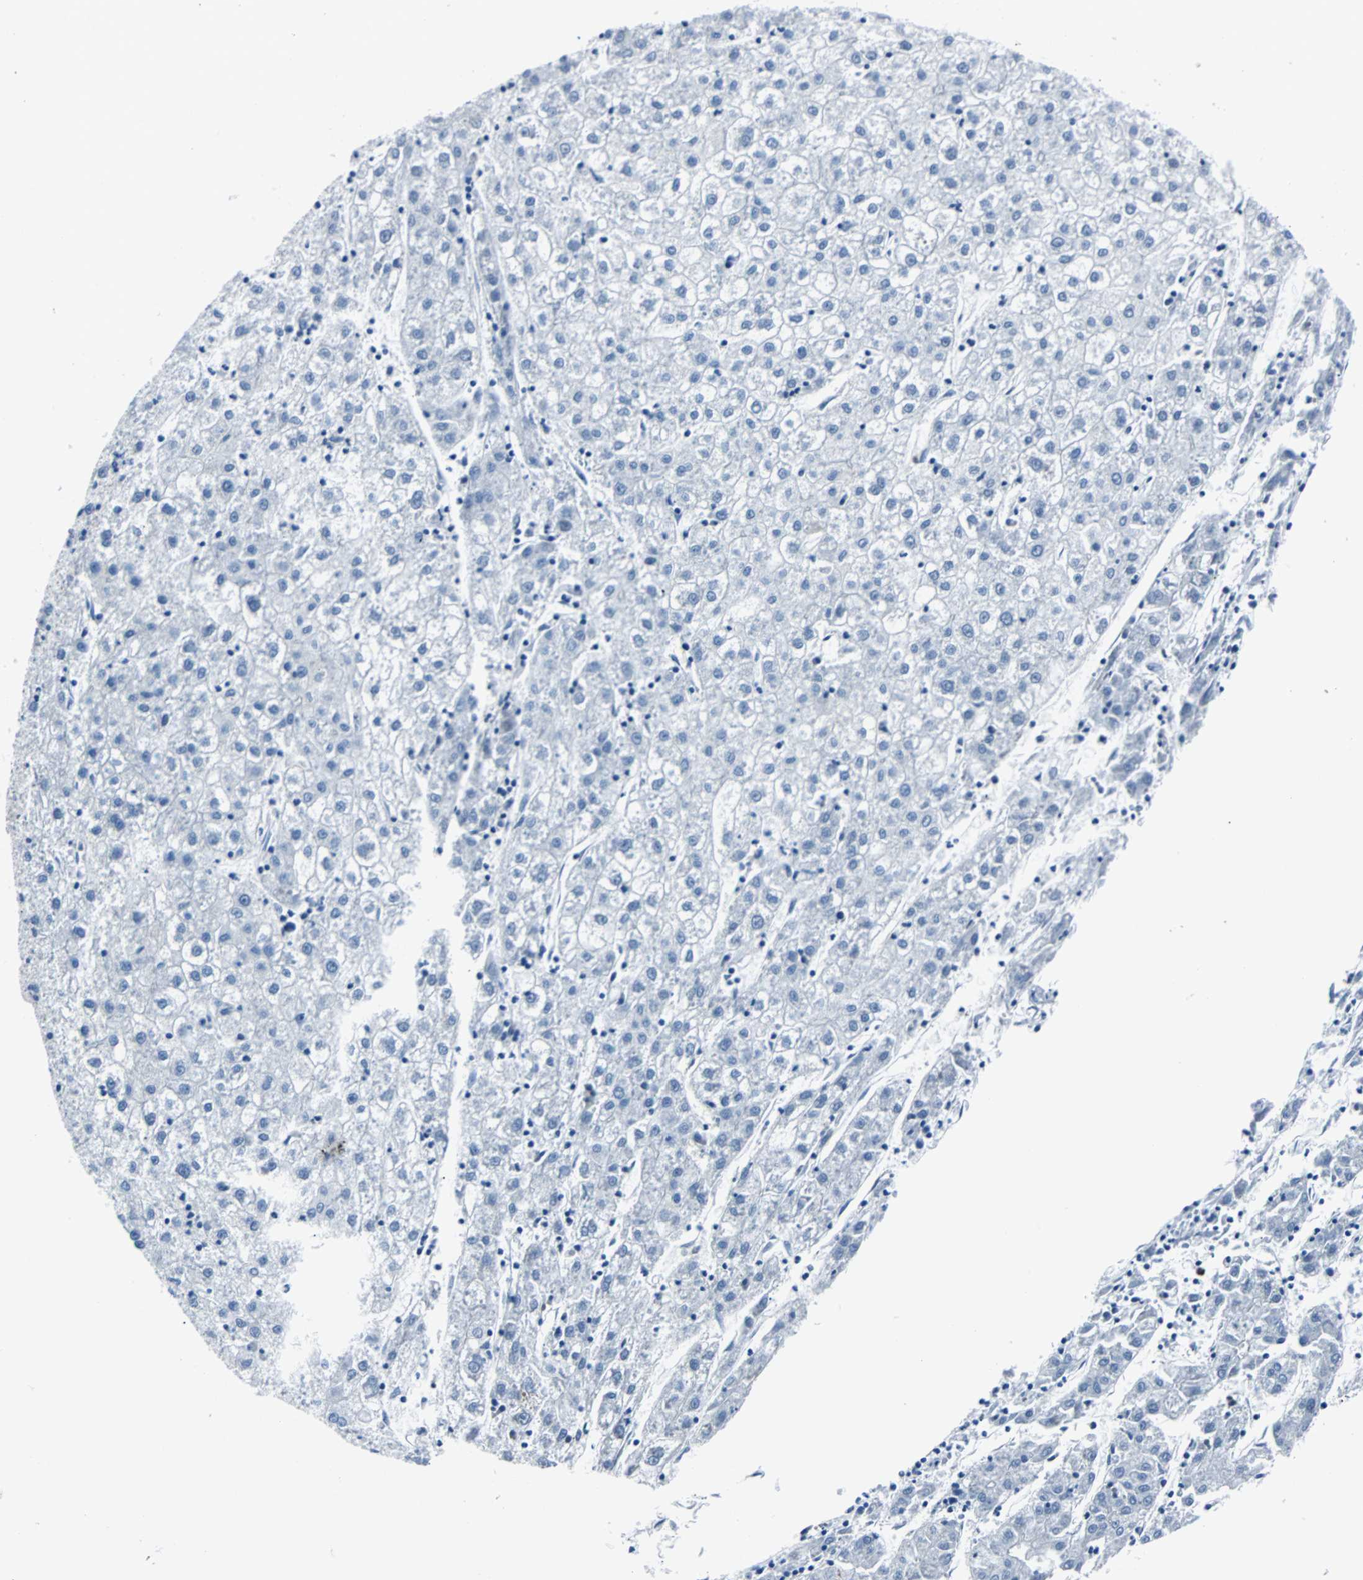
{"staining": {"intensity": "negative", "quantity": "none", "location": "none"}, "tissue": "liver cancer", "cell_type": "Tumor cells", "image_type": "cancer", "snomed": [{"axis": "morphology", "description": "Carcinoma, Hepatocellular, NOS"}, {"axis": "topography", "description": "Liver"}], "caption": "Protein analysis of hepatocellular carcinoma (liver) displays no significant positivity in tumor cells.", "gene": "RASA1", "patient": {"sex": "male", "age": 72}}